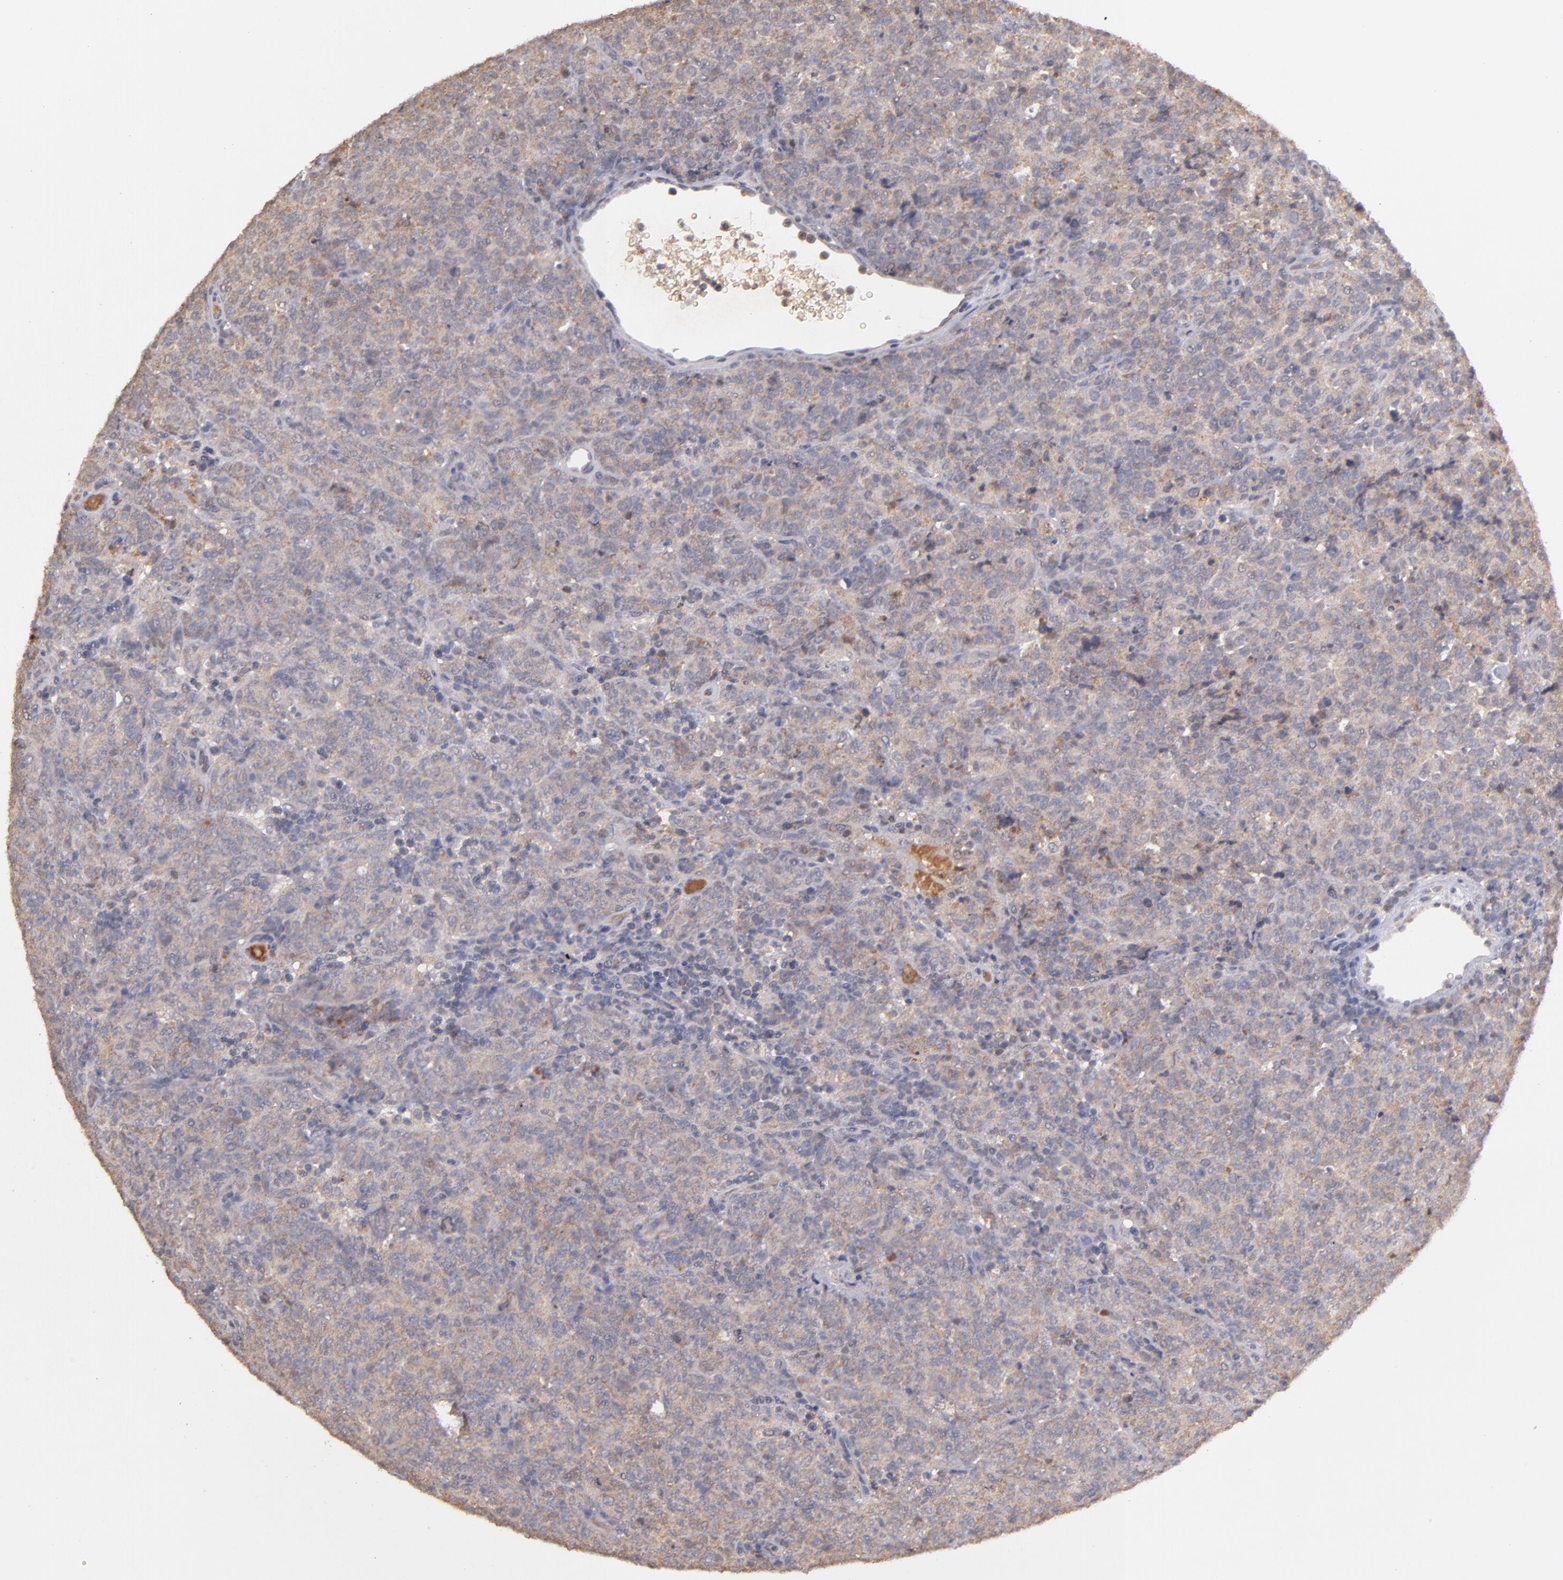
{"staining": {"intensity": "moderate", "quantity": ">75%", "location": "cytoplasmic/membranous"}, "tissue": "lymphoma", "cell_type": "Tumor cells", "image_type": "cancer", "snomed": [{"axis": "morphology", "description": "Malignant lymphoma, non-Hodgkin's type, High grade"}, {"axis": "topography", "description": "Tonsil"}], "caption": "Lymphoma was stained to show a protein in brown. There is medium levels of moderate cytoplasmic/membranous expression in approximately >75% of tumor cells. The protein is shown in brown color, while the nuclei are stained blue.", "gene": "SERPINC1", "patient": {"sex": "female", "age": 36}}